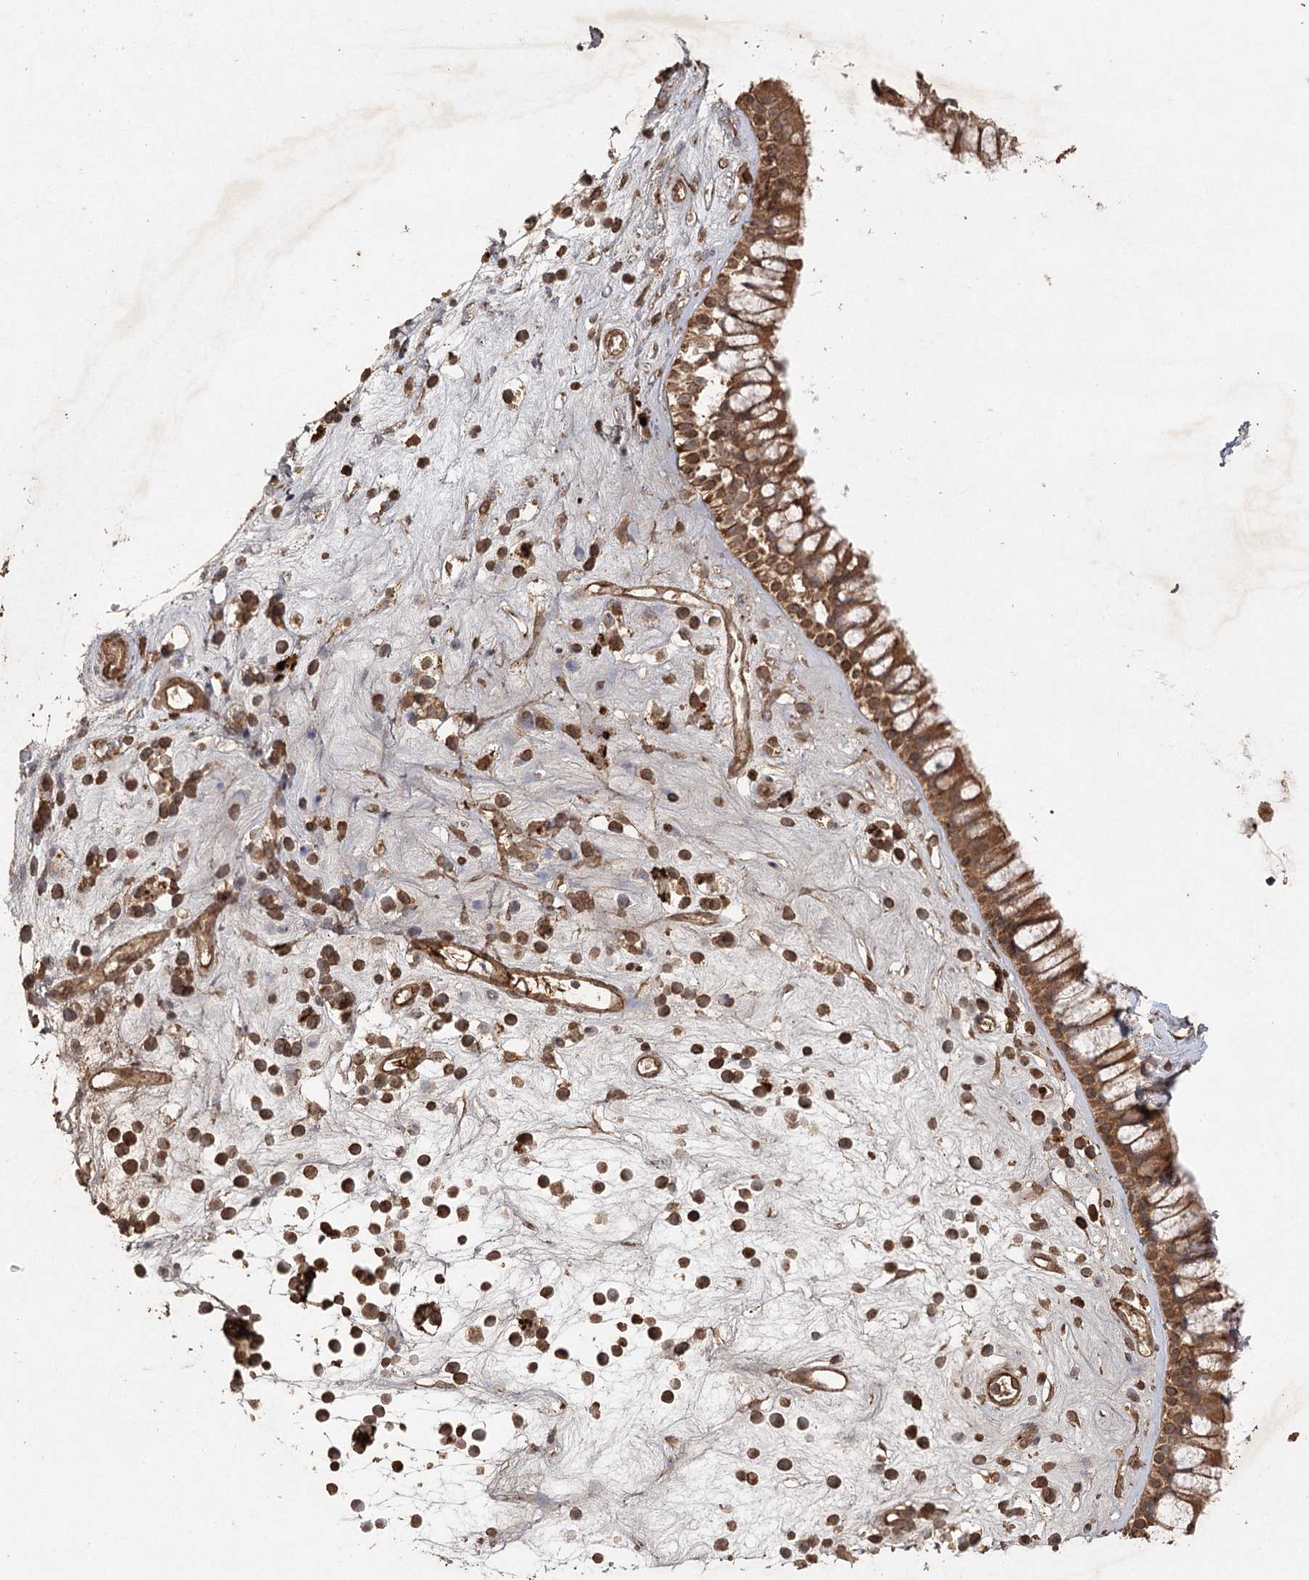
{"staining": {"intensity": "moderate", "quantity": ">75%", "location": "cytoplasmic/membranous"}, "tissue": "nasopharynx", "cell_type": "Respiratory epithelial cells", "image_type": "normal", "snomed": [{"axis": "morphology", "description": "Normal tissue, NOS"}, {"axis": "morphology", "description": "Inflammation, NOS"}, {"axis": "topography", "description": "Nasopharynx"}], "caption": "Protein expression analysis of normal nasopharynx demonstrates moderate cytoplasmic/membranous staining in about >75% of respiratory epithelial cells. (Stains: DAB (3,3'-diaminobenzidine) in brown, nuclei in blue, Microscopy: brightfield microscopy at high magnification).", "gene": "ARL13A", "patient": {"sex": "male", "age": 29}}